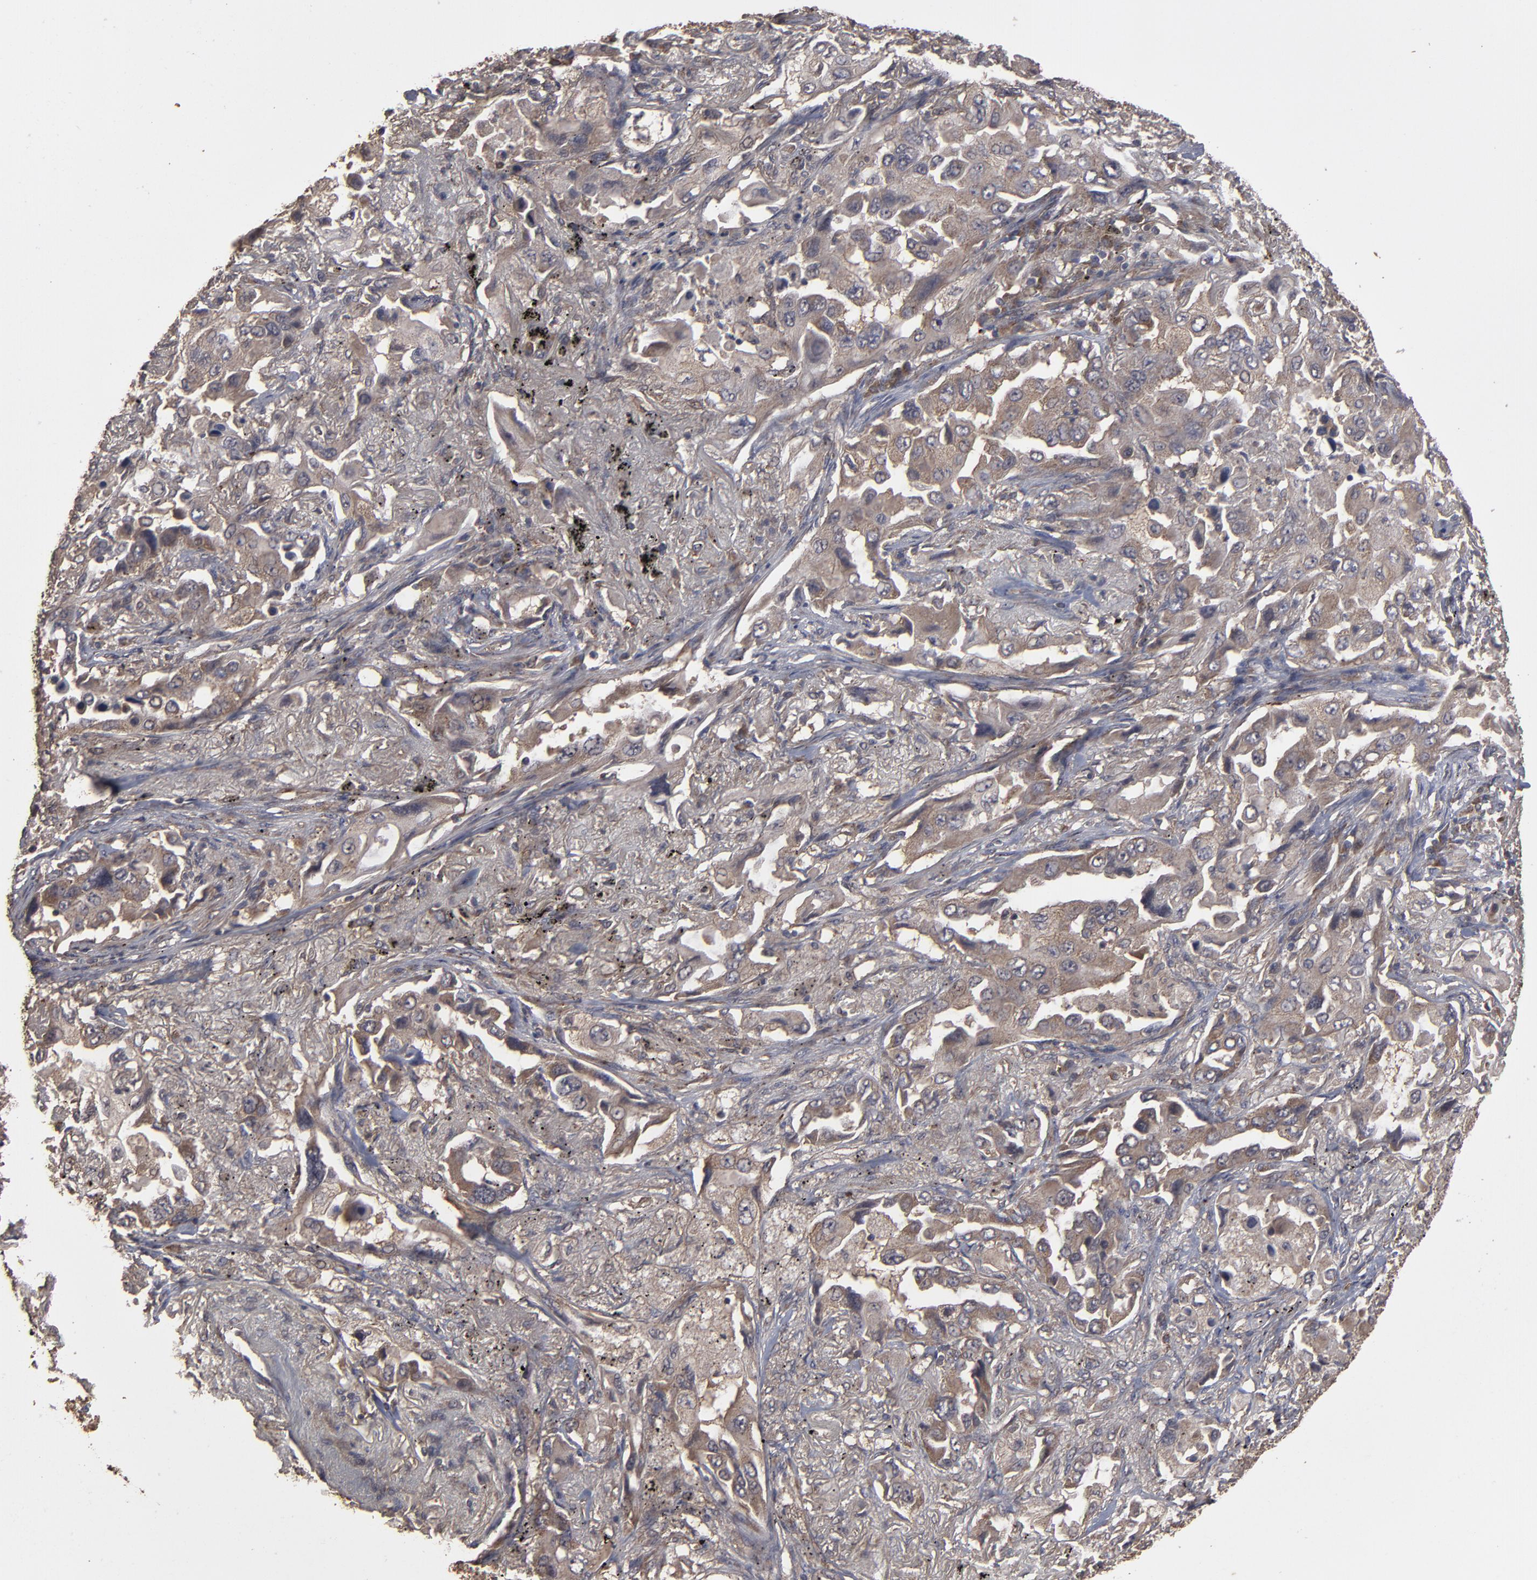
{"staining": {"intensity": "weak", "quantity": ">75%", "location": "cytoplasmic/membranous"}, "tissue": "lung cancer", "cell_type": "Tumor cells", "image_type": "cancer", "snomed": [{"axis": "morphology", "description": "Adenocarcinoma, NOS"}, {"axis": "topography", "description": "Lung"}], "caption": "Tumor cells demonstrate weak cytoplasmic/membranous staining in approximately >75% of cells in adenocarcinoma (lung).", "gene": "MMP2", "patient": {"sex": "female", "age": 65}}